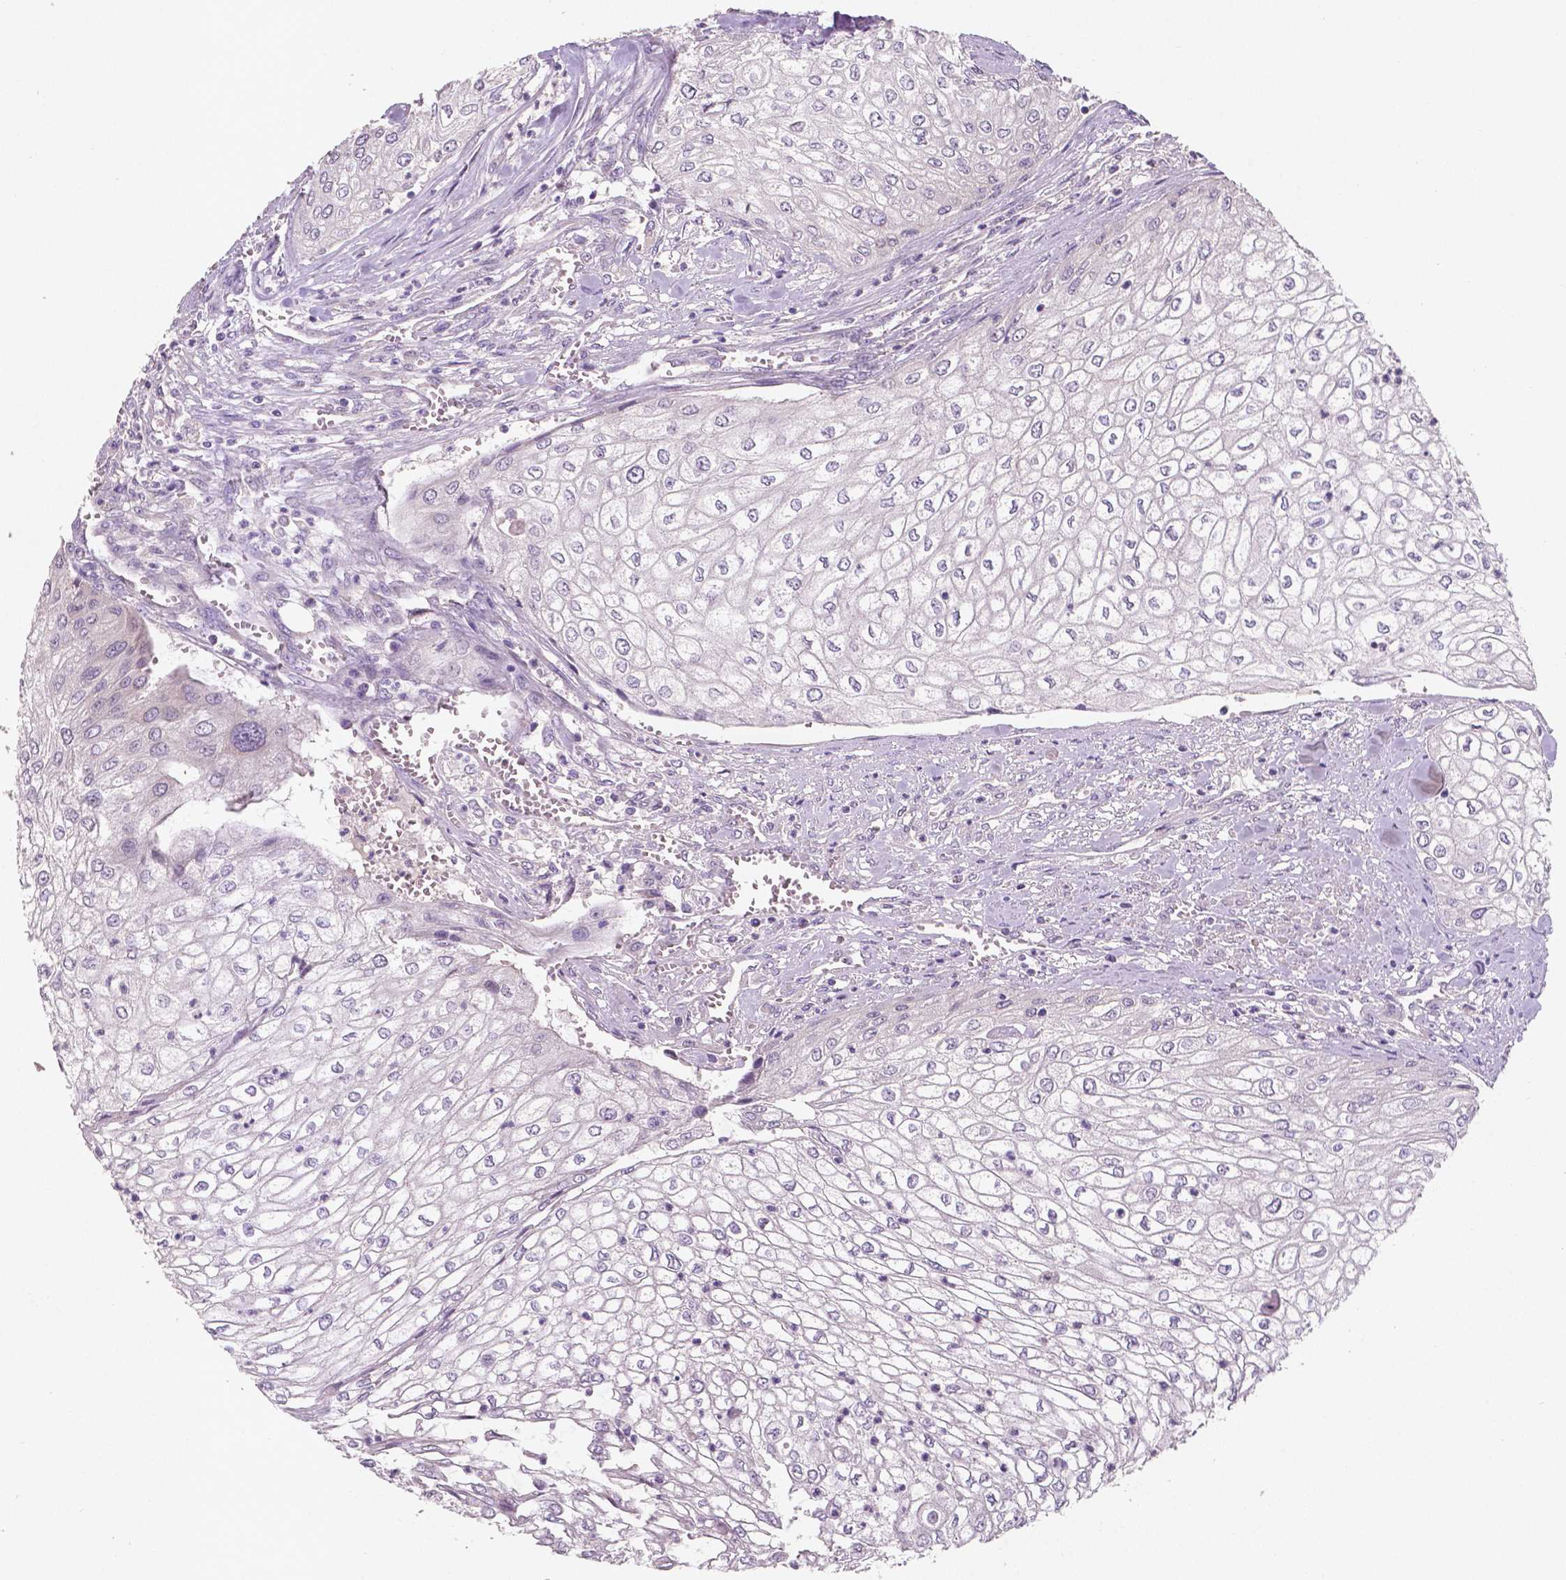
{"staining": {"intensity": "negative", "quantity": "none", "location": "none"}, "tissue": "urothelial cancer", "cell_type": "Tumor cells", "image_type": "cancer", "snomed": [{"axis": "morphology", "description": "Urothelial carcinoma, High grade"}, {"axis": "topography", "description": "Urinary bladder"}], "caption": "Urothelial carcinoma (high-grade) was stained to show a protein in brown. There is no significant expression in tumor cells.", "gene": "LSM14B", "patient": {"sex": "male", "age": 62}}